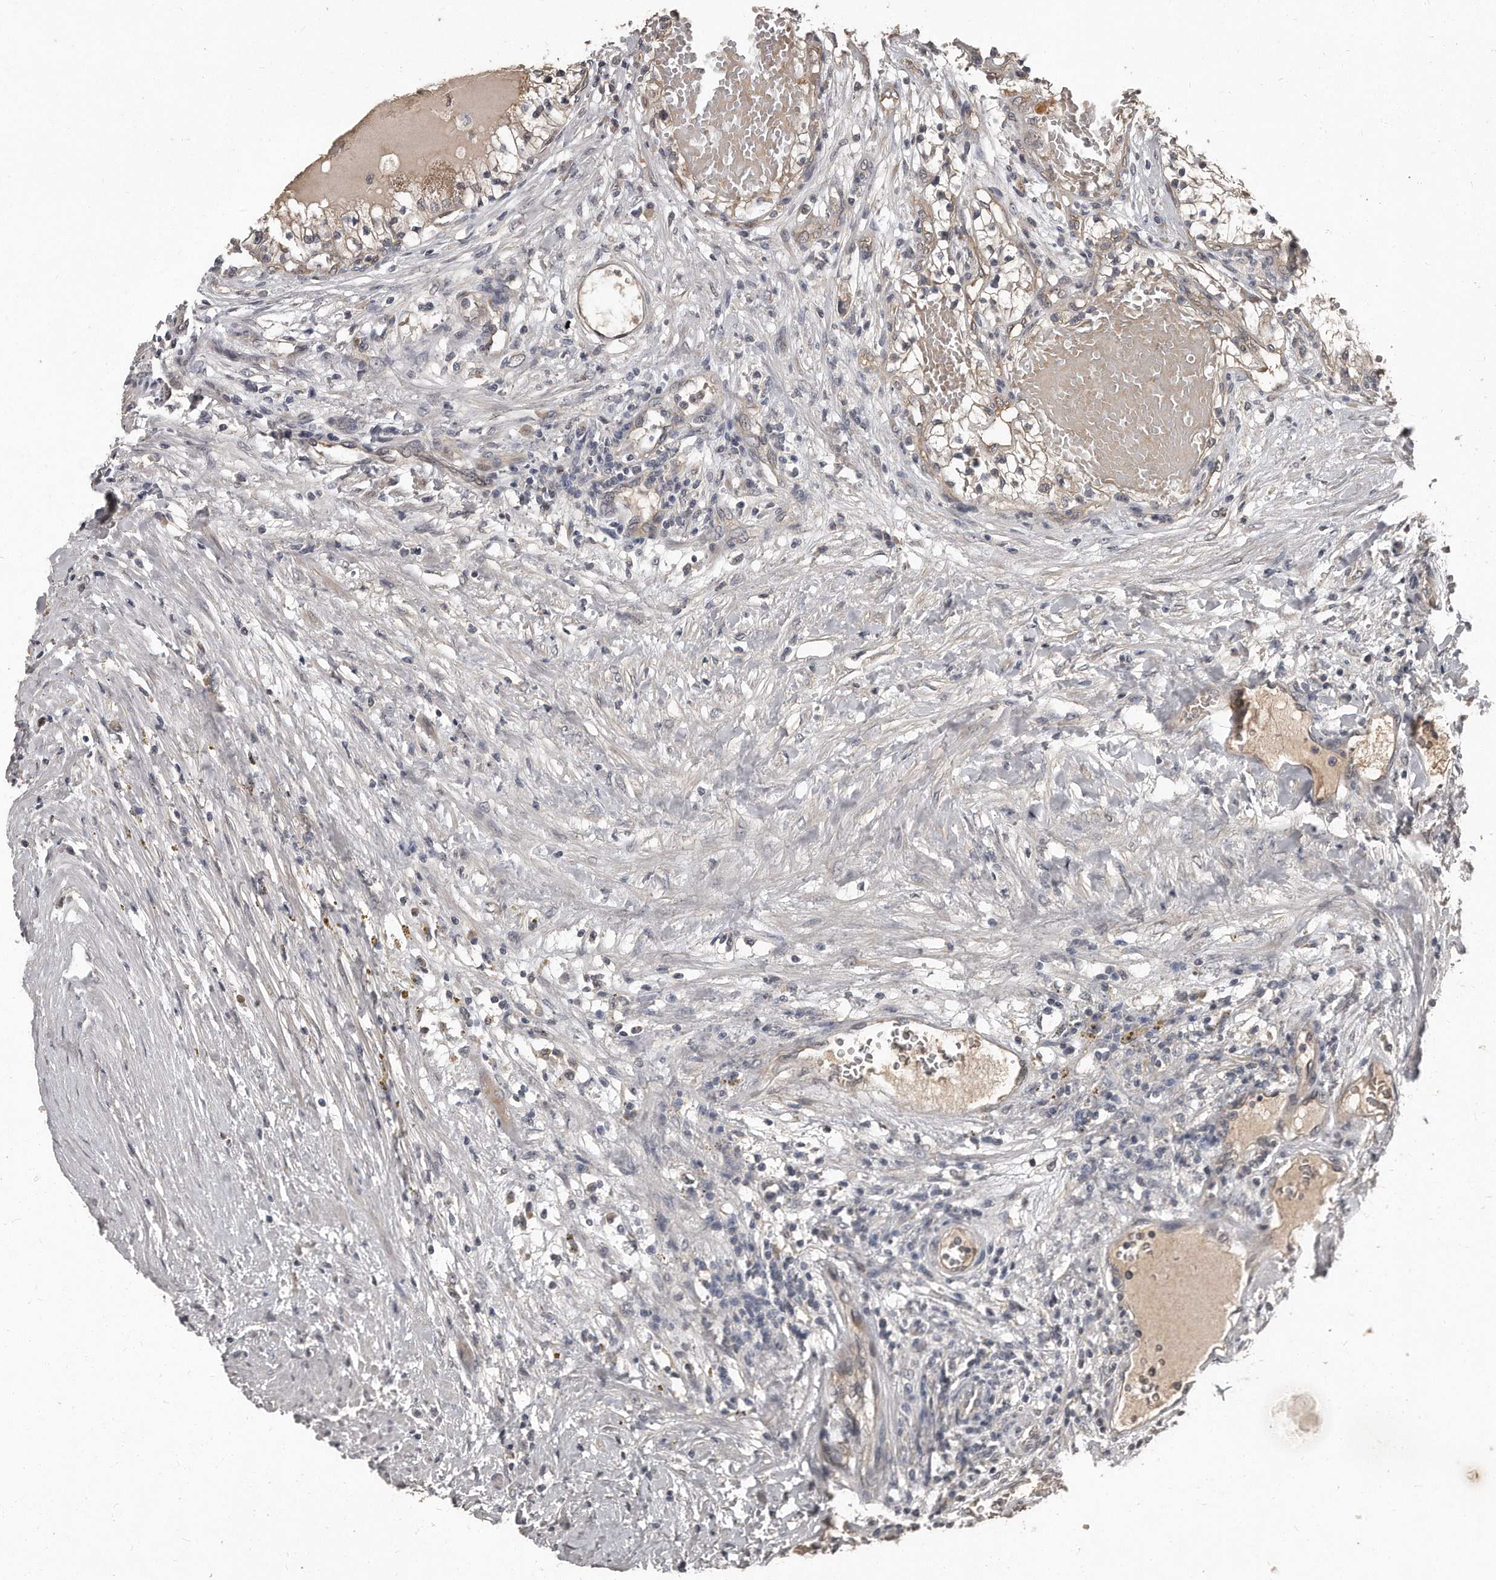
{"staining": {"intensity": "weak", "quantity": "<25%", "location": "cytoplasmic/membranous"}, "tissue": "renal cancer", "cell_type": "Tumor cells", "image_type": "cancer", "snomed": [{"axis": "morphology", "description": "Normal tissue, NOS"}, {"axis": "morphology", "description": "Adenocarcinoma, NOS"}, {"axis": "topography", "description": "Kidney"}], "caption": "Tumor cells show no significant positivity in renal cancer (adenocarcinoma).", "gene": "GRB10", "patient": {"sex": "male", "age": 68}}